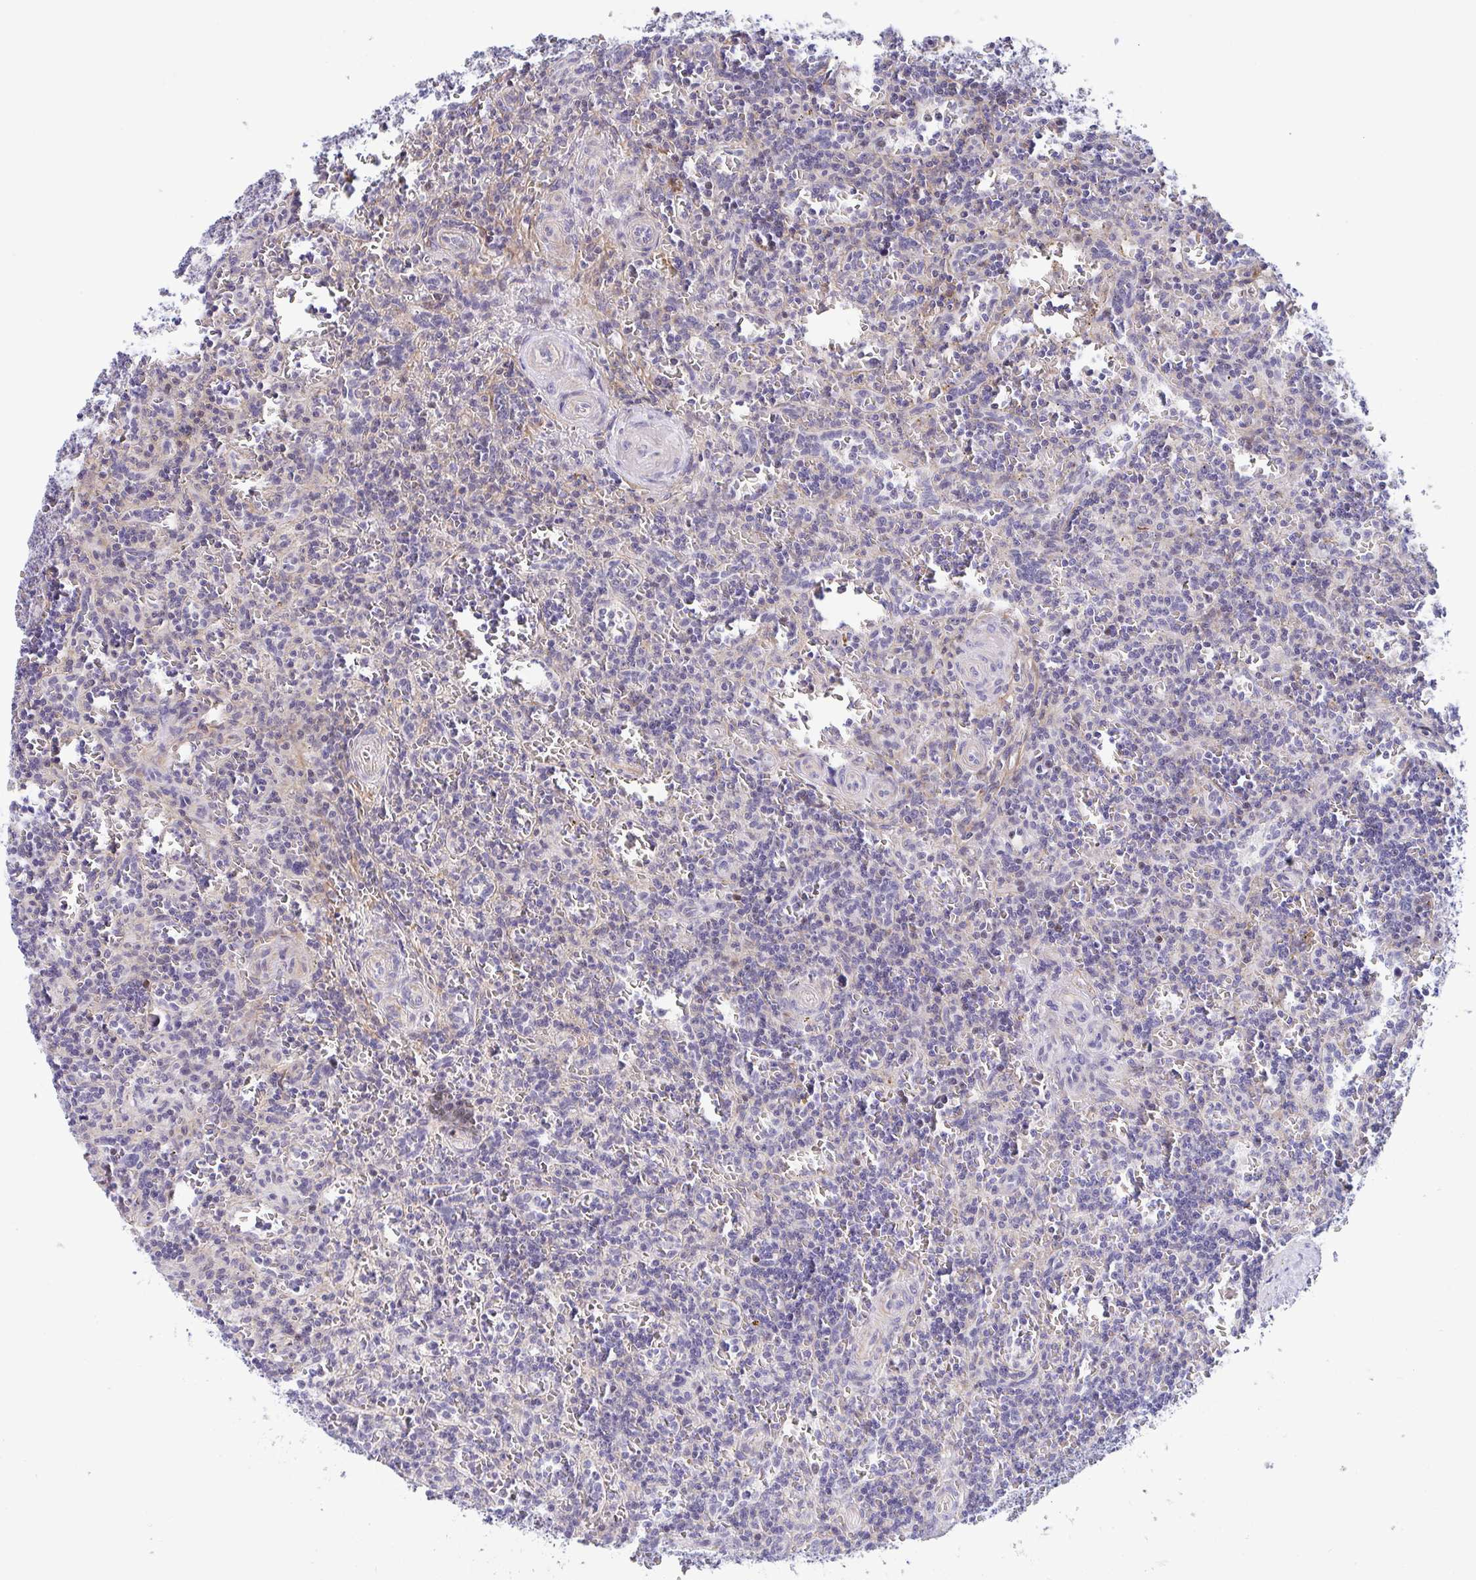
{"staining": {"intensity": "negative", "quantity": "none", "location": "none"}, "tissue": "lymphoma", "cell_type": "Tumor cells", "image_type": "cancer", "snomed": [{"axis": "morphology", "description": "Malignant lymphoma, non-Hodgkin's type, Low grade"}, {"axis": "topography", "description": "Spleen"}], "caption": "The immunohistochemistry photomicrograph has no significant positivity in tumor cells of lymphoma tissue. (Immunohistochemistry, brightfield microscopy, high magnification).", "gene": "WDR72", "patient": {"sex": "male", "age": 73}}